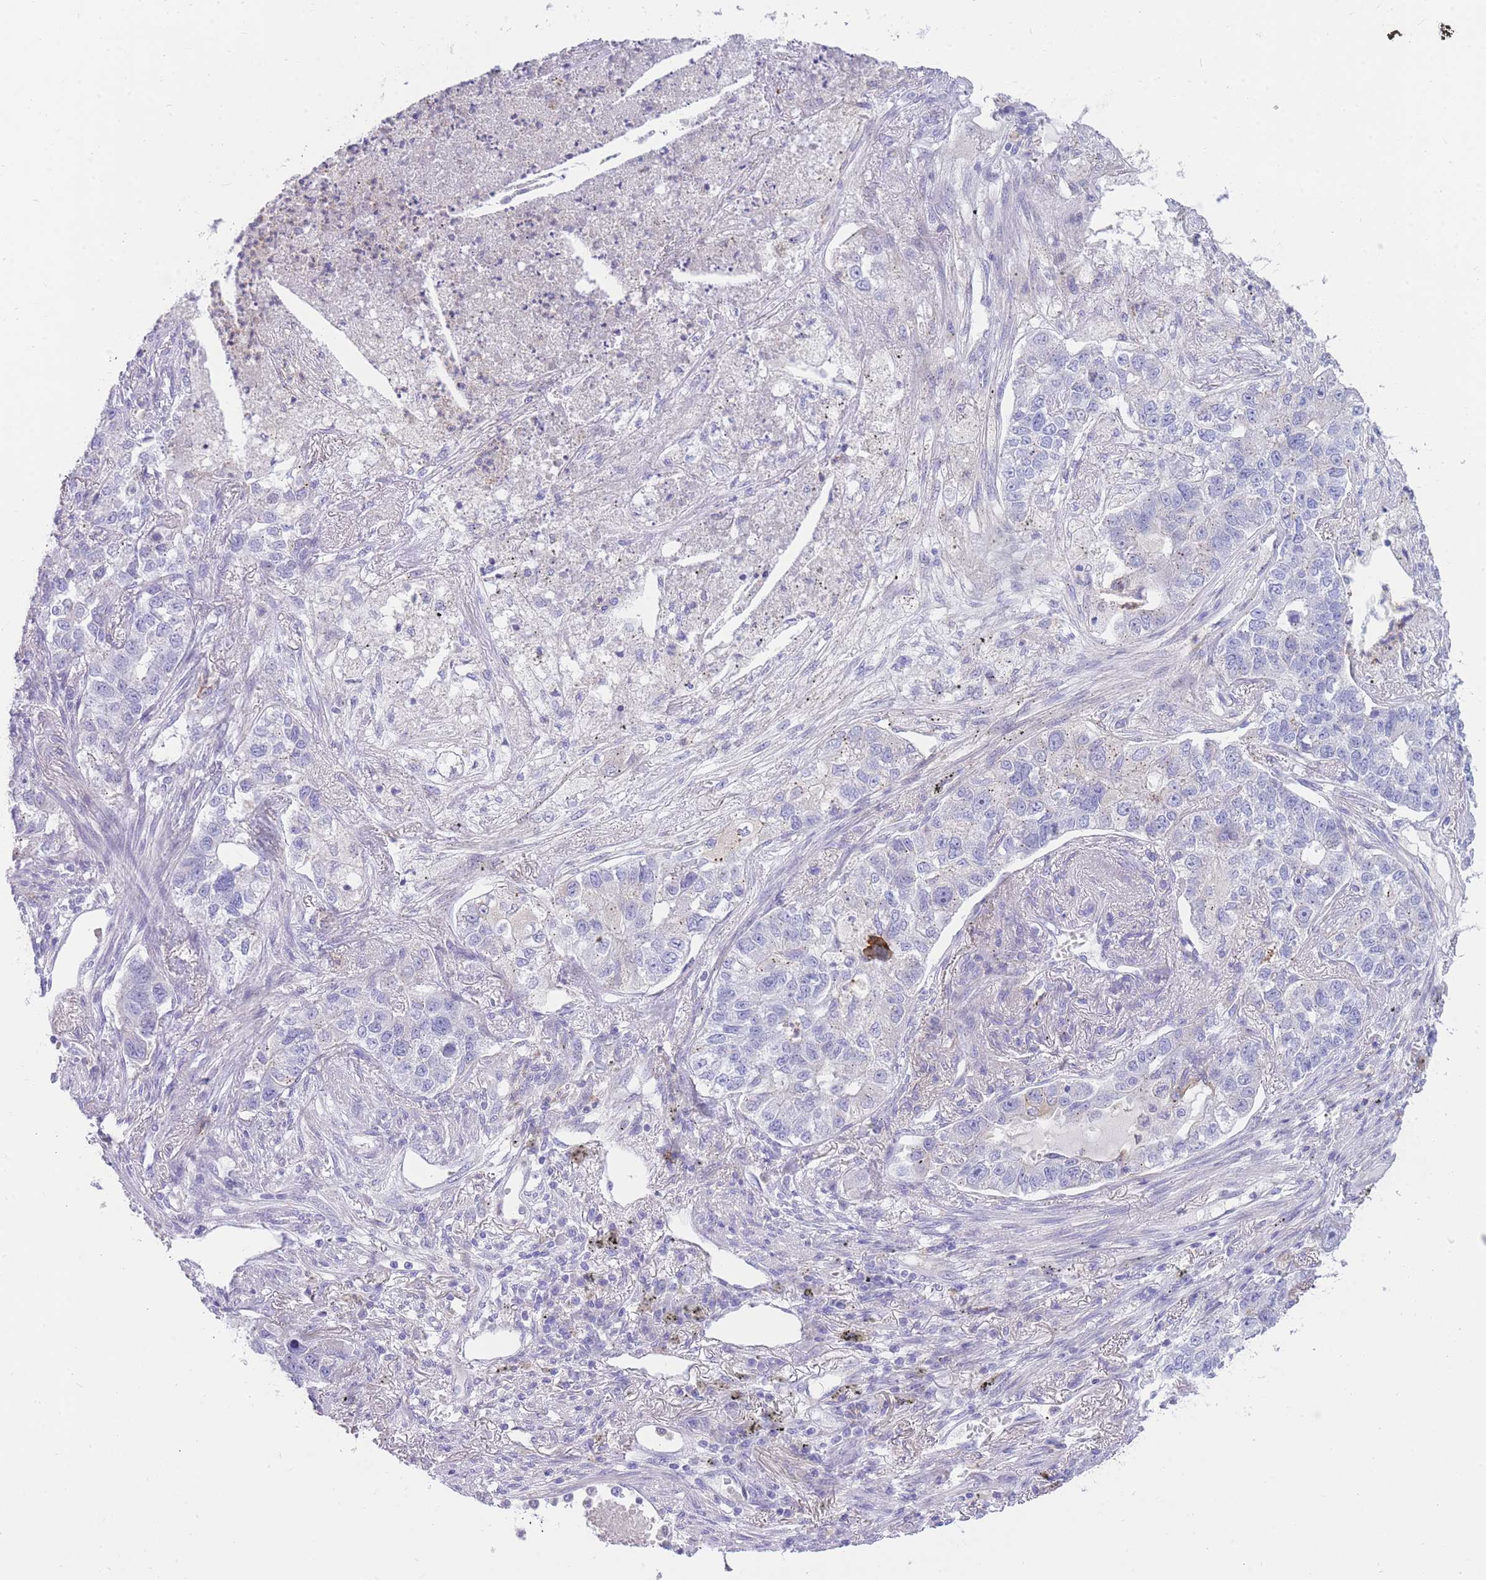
{"staining": {"intensity": "negative", "quantity": "none", "location": "none"}, "tissue": "lung cancer", "cell_type": "Tumor cells", "image_type": "cancer", "snomed": [{"axis": "morphology", "description": "Adenocarcinoma, NOS"}, {"axis": "topography", "description": "Lung"}], "caption": "An image of lung cancer stained for a protein displays no brown staining in tumor cells.", "gene": "NKX1-2", "patient": {"sex": "male", "age": 49}}